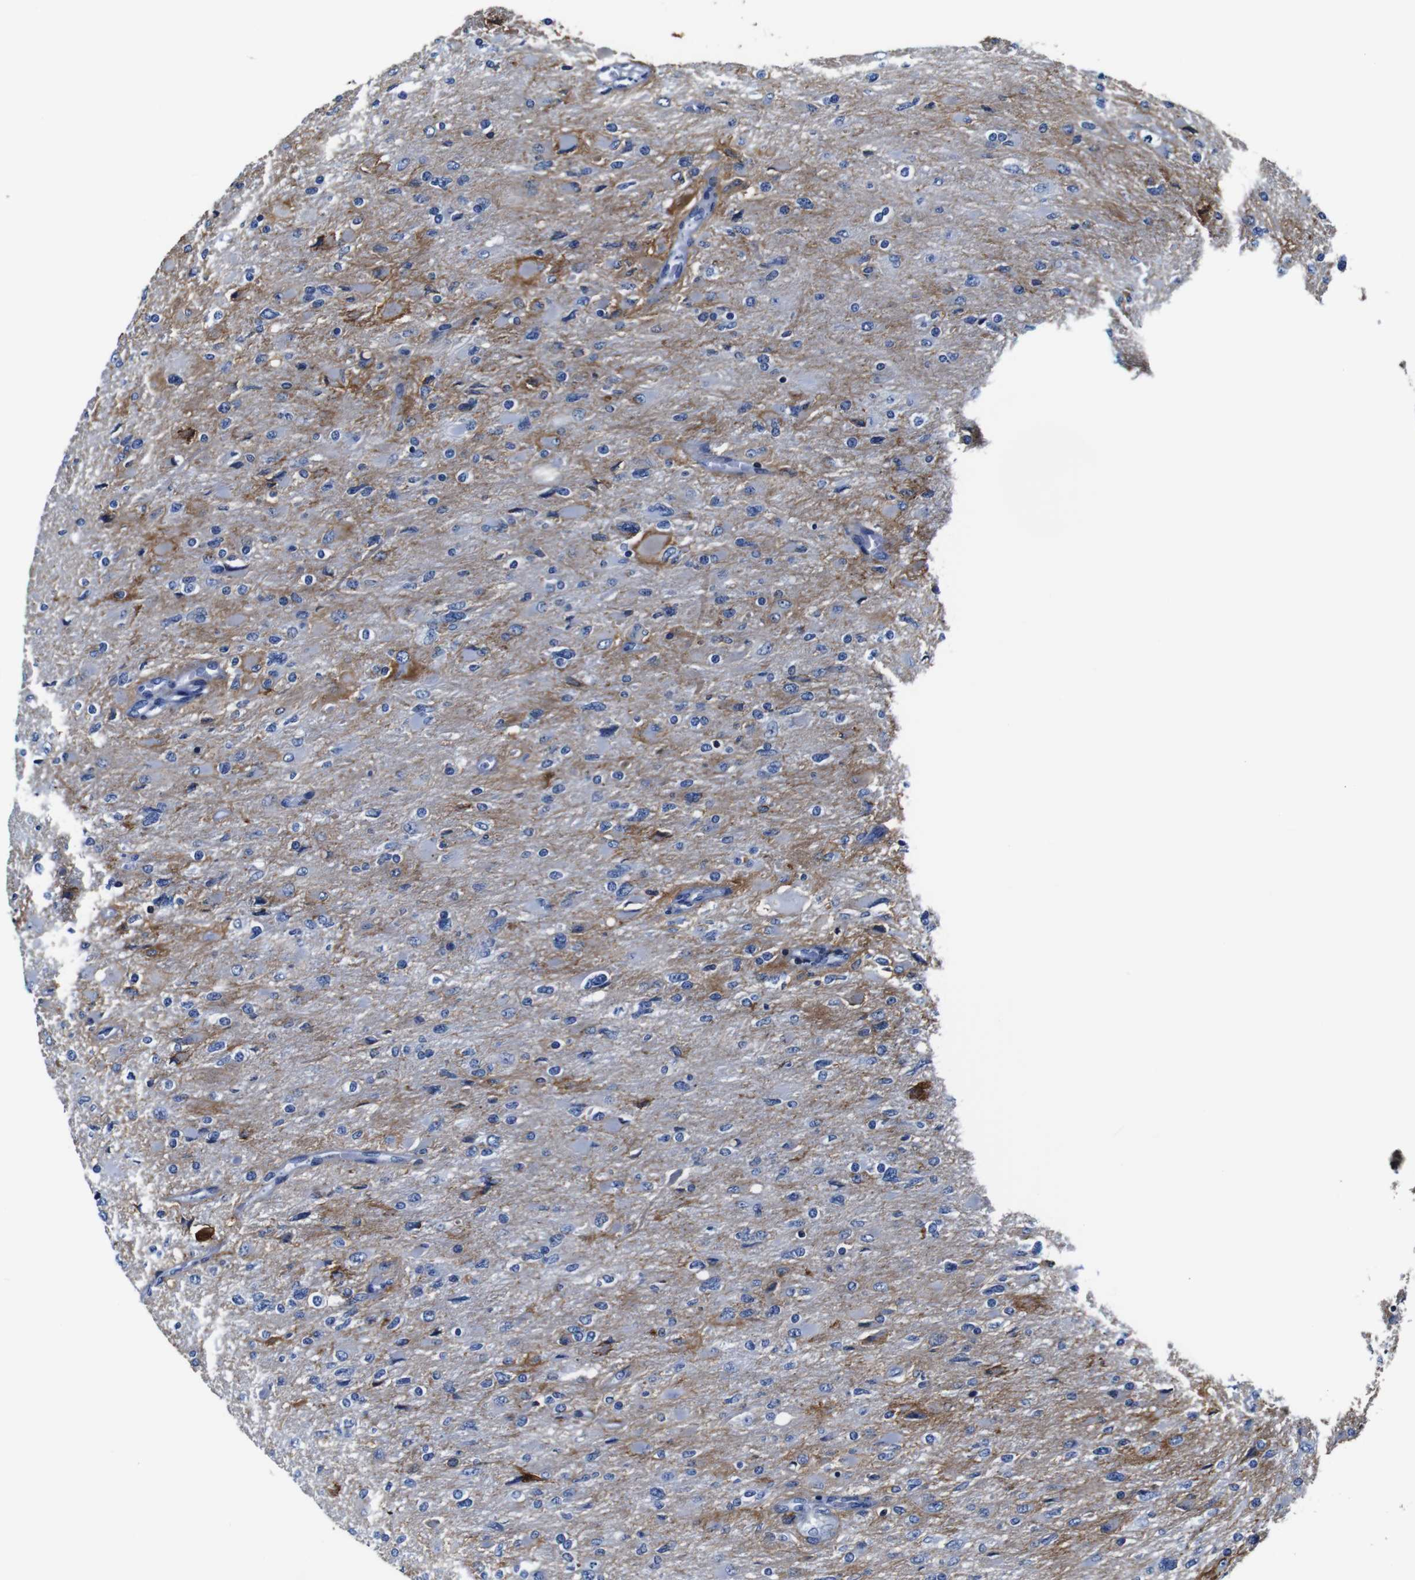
{"staining": {"intensity": "weak", "quantity": "<25%", "location": "cytoplasmic/membranous"}, "tissue": "glioma", "cell_type": "Tumor cells", "image_type": "cancer", "snomed": [{"axis": "morphology", "description": "Glioma, malignant, High grade"}, {"axis": "topography", "description": "Cerebral cortex"}], "caption": "Tumor cells are negative for protein expression in human malignant high-grade glioma.", "gene": "ANXA1", "patient": {"sex": "female", "age": 36}}